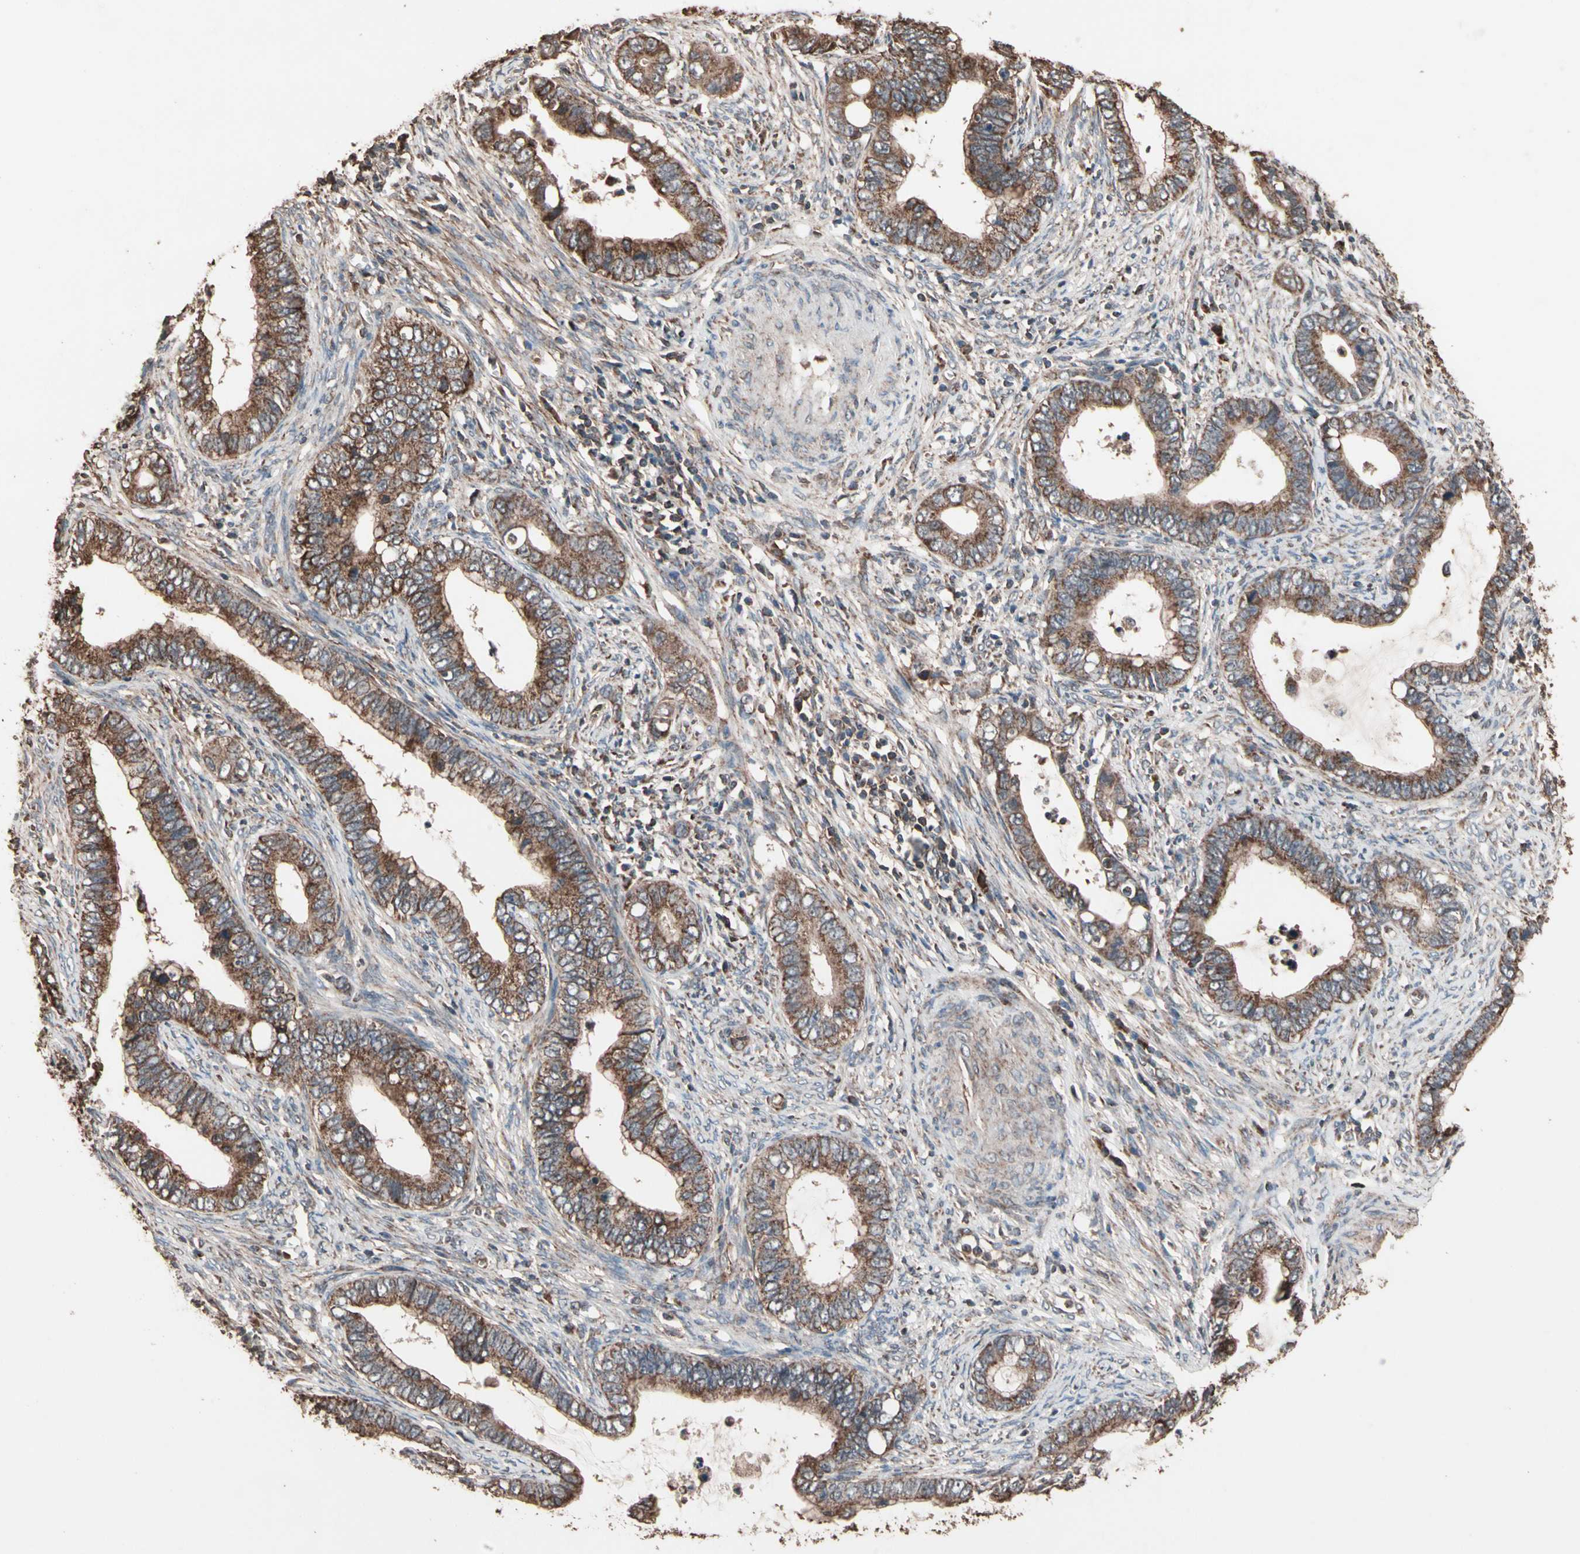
{"staining": {"intensity": "strong", "quantity": ">75%", "location": "cytoplasmic/membranous"}, "tissue": "cervical cancer", "cell_type": "Tumor cells", "image_type": "cancer", "snomed": [{"axis": "morphology", "description": "Adenocarcinoma, NOS"}, {"axis": "topography", "description": "Cervix"}], "caption": "DAB (3,3'-diaminobenzidine) immunohistochemical staining of human adenocarcinoma (cervical) demonstrates strong cytoplasmic/membranous protein positivity in about >75% of tumor cells.", "gene": "MRPL2", "patient": {"sex": "female", "age": 44}}